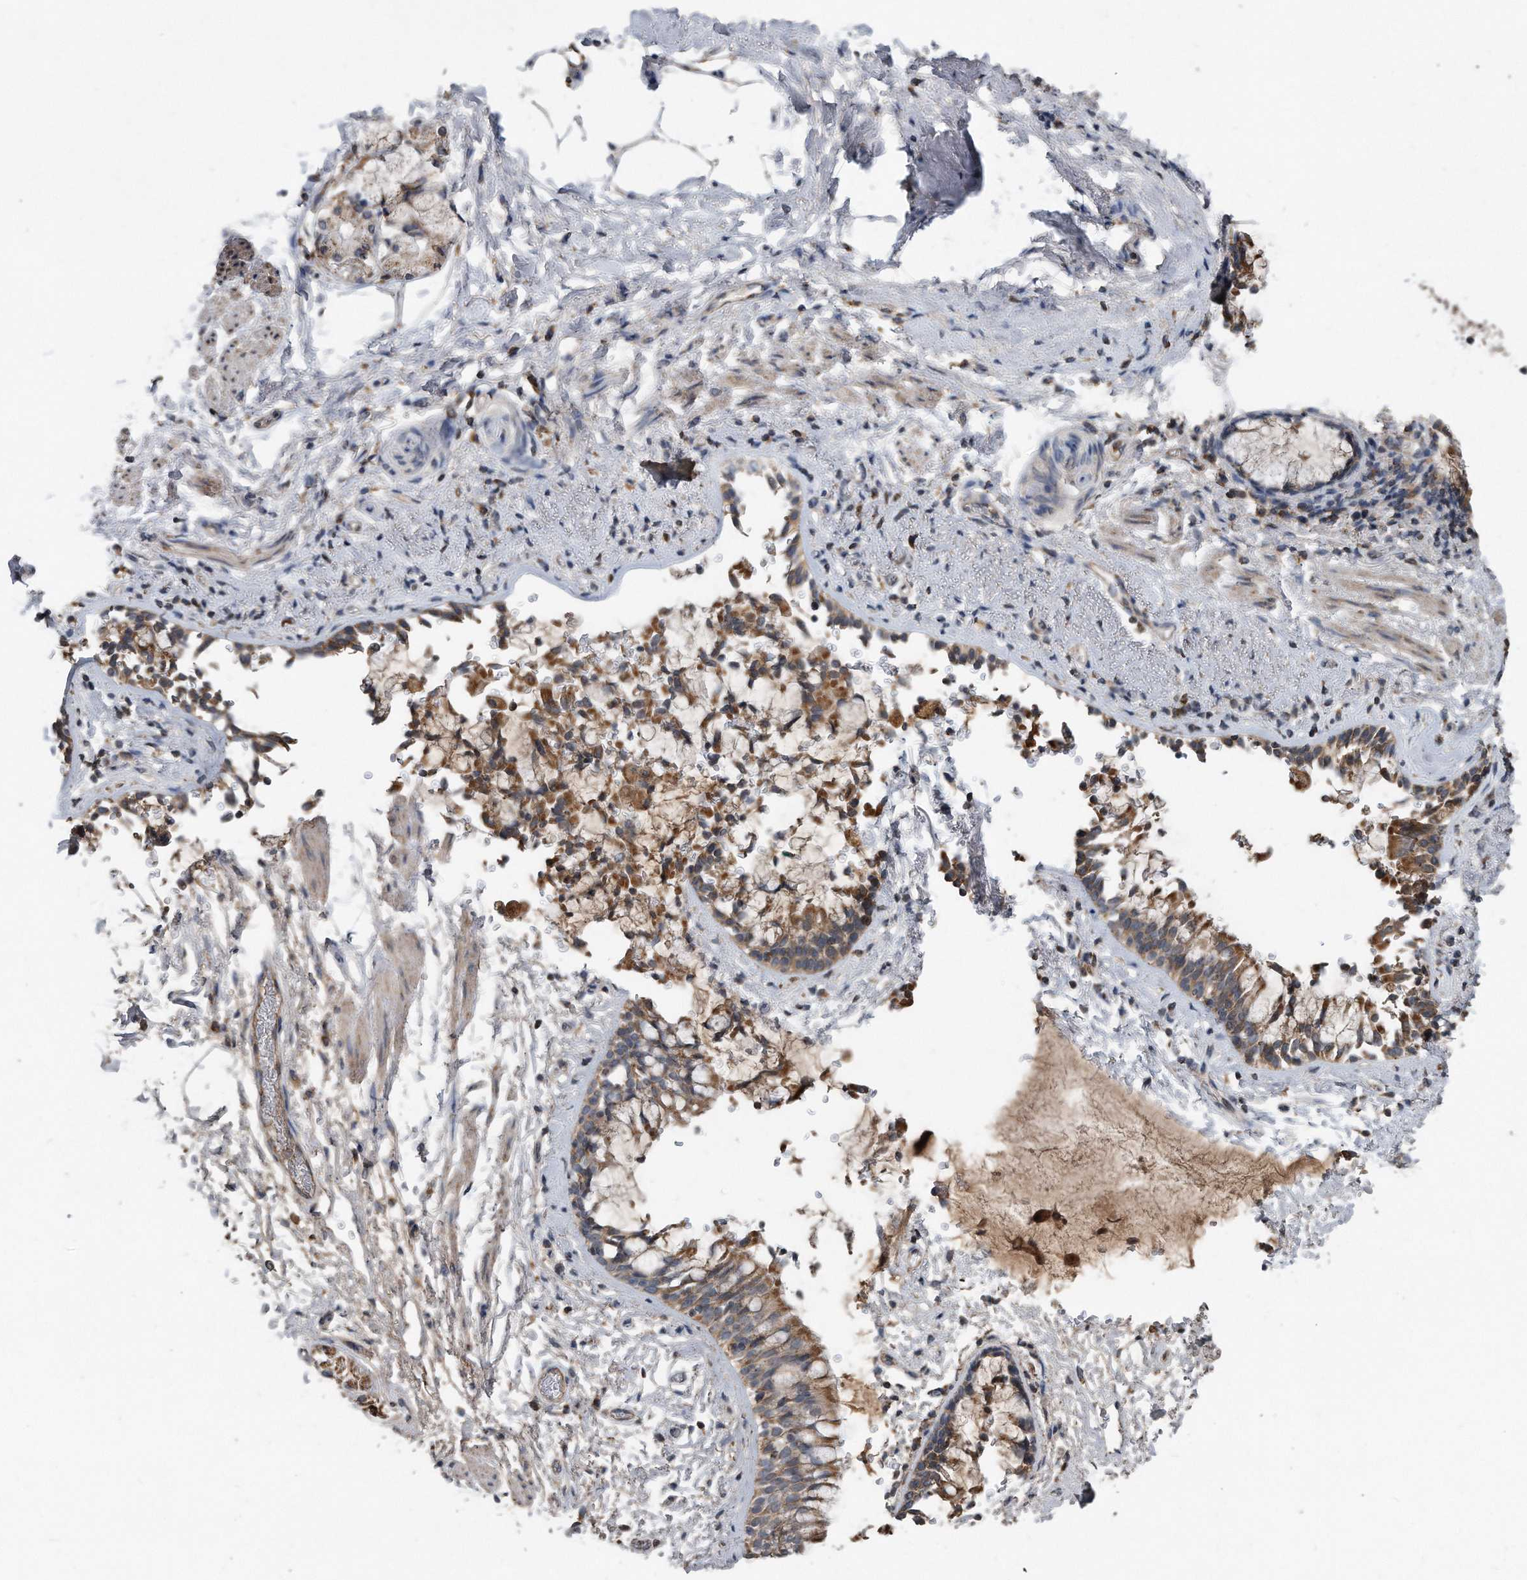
{"staining": {"intensity": "moderate", "quantity": ">75%", "location": "cytoplasmic/membranous"}, "tissue": "bronchus", "cell_type": "Respiratory epithelial cells", "image_type": "normal", "snomed": [{"axis": "morphology", "description": "Normal tissue, NOS"}, {"axis": "morphology", "description": "Inflammation, NOS"}, {"axis": "topography", "description": "Cartilage tissue"}, {"axis": "topography", "description": "Bronchus"}, {"axis": "topography", "description": "Lung"}], "caption": "Immunohistochemical staining of normal human bronchus reveals moderate cytoplasmic/membranous protein positivity in about >75% of respiratory epithelial cells. (DAB IHC with brightfield microscopy, high magnification).", "gene": "SDHA", "patient": {"sex": "female", "age": 64}}